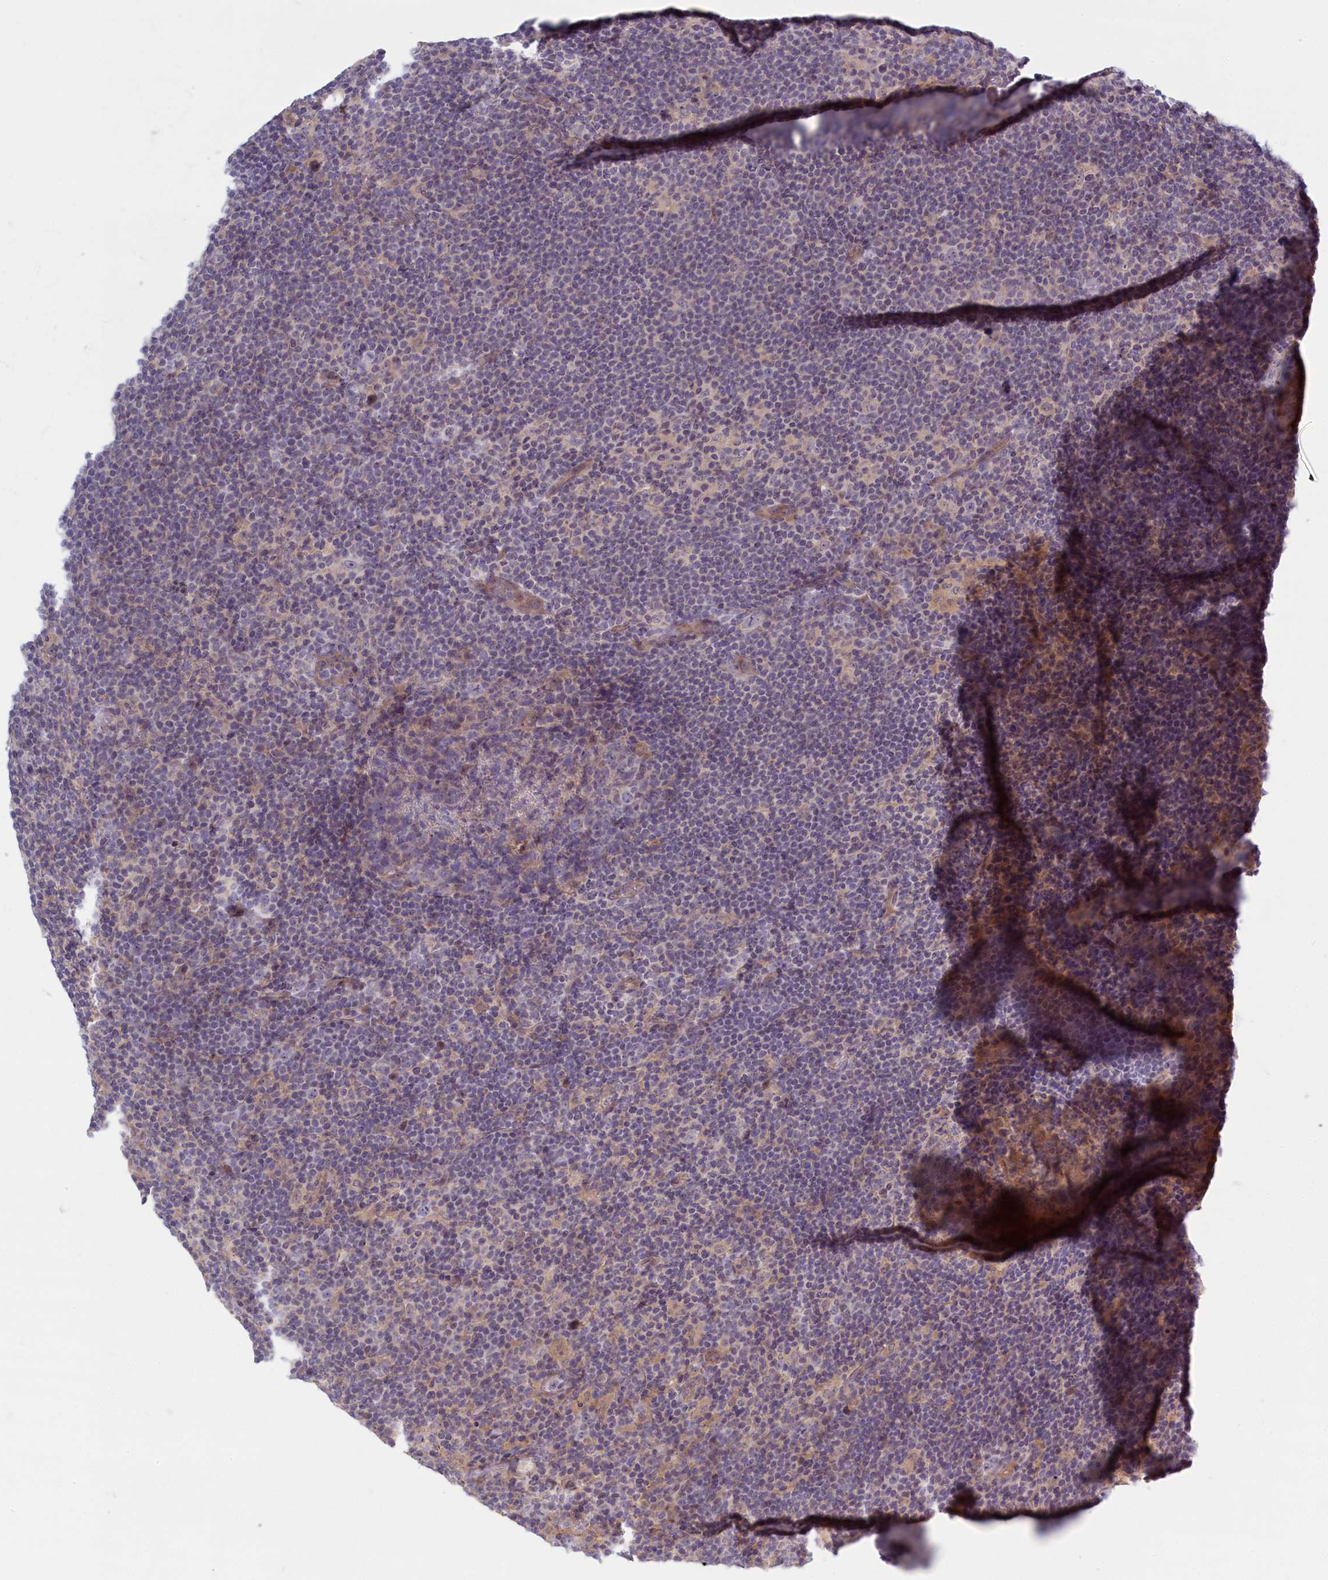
{"staining": {"intensity": "negative", "quantity": "none", "location": "none"}, "tissue": "lymphoma", "cell_type": "Tumor cells", "image_type": "cancer", "snomed": [{"axis": "morphology", "description": "Hodgkin's disease, NOS"}, {"axis": "topography", "description": "Lymph node"}], "caption": "DAB (3,3'-diaminobenzidine) immunohistochemical staining of human lymphoma shows no significant staining in tumor cells.", "gene": "TRPM4", "patient": {"sex": "female", "age": 57}}